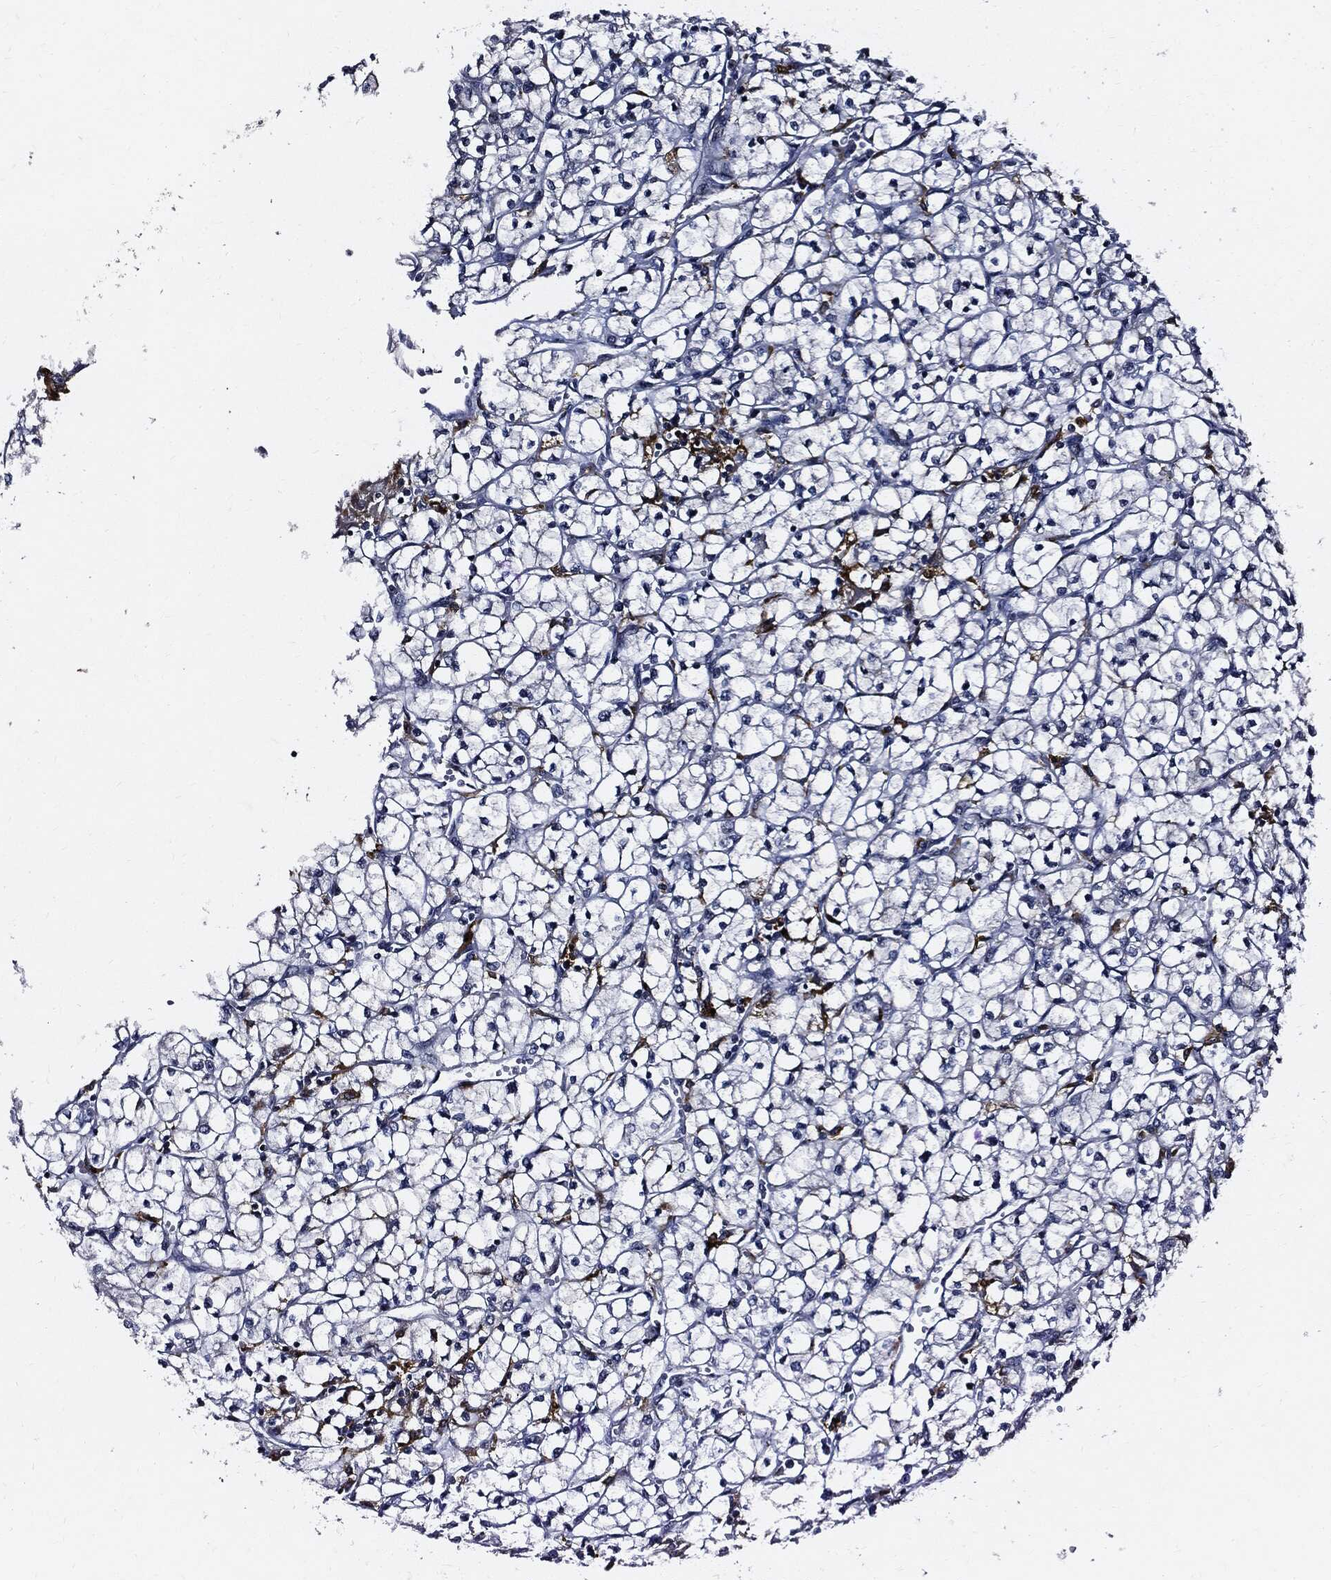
{"staining": {"intensity": "negative", "quantity": "none", "location": "none"}, "tissue": "renal cancer", "cell_type": "Tumor cells", "image_type": "cancer", "snomed": [{"axis": "morphology", "description": "Adenocarcinoma, NOS"}, {"axis": "topography", "description": "Kidney"}], "caption": "A high-resolution photomicrograph shows IHC staining of renal cancer (adenocarcinoma), which exhibits no significant positivity in tumor cells.", "gene": "SUGT1", "patient": {"sex": "female", "age": 64}}